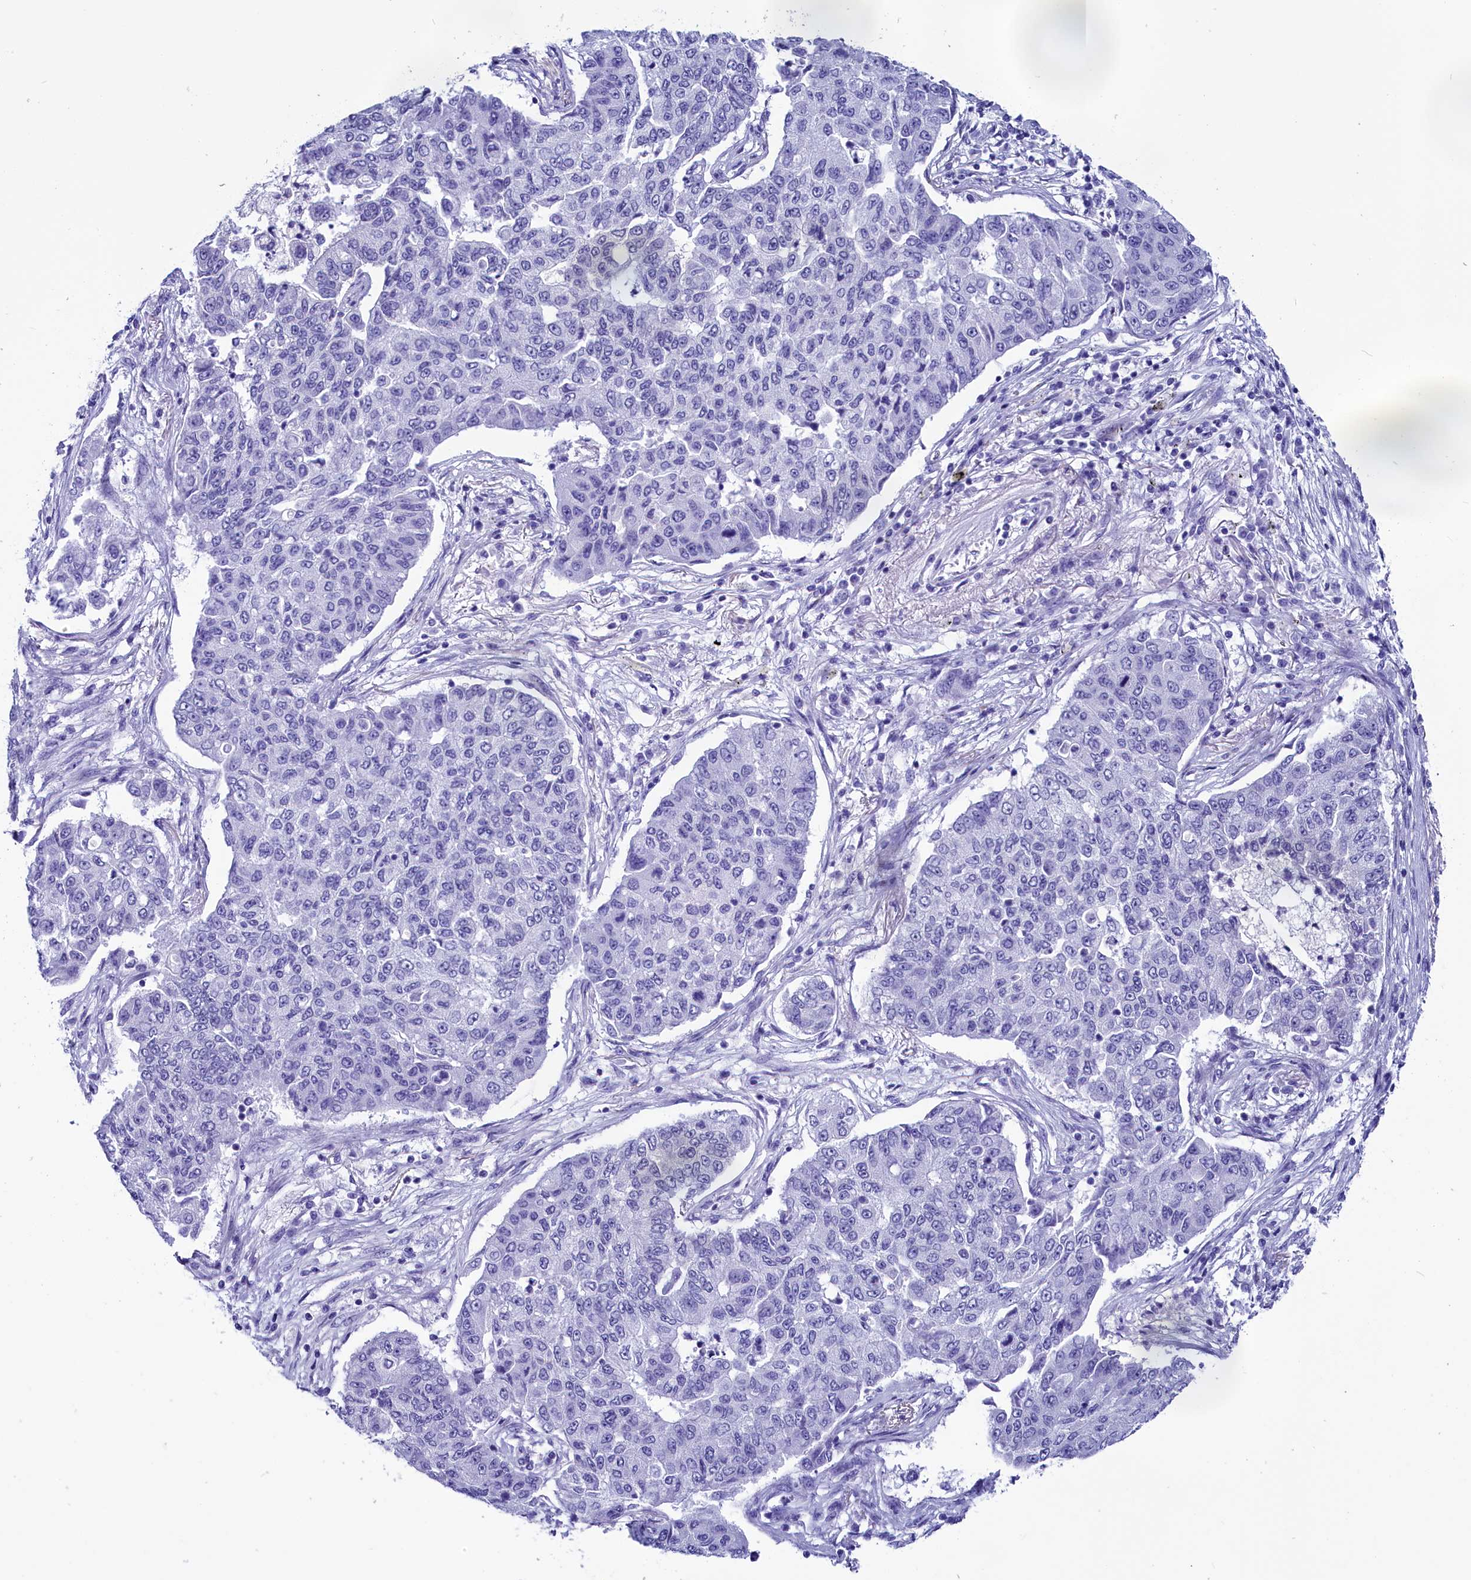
{"staining": {"intensity": "negative", "quantity": "none", "location": "none"}, "tissue": "lung cancer", "cell_type": "Tumor cells", "image_type": "cancer", "snomed": [{"axis": "morphology", "description": "Squamous cell carcinoma, NOS"}, {"axis": "topography", "description": "Lung"}], "caption": "Immunohistochemistry (IHC) histopathology image of neoplastic tissue: lung cancer (squamous cell carcinoma) stained with DAB (3,3'-diaminobenzidine) shows no significant protein positivity in tumor cells. (Stains: DAB IHC with hematoxylin counter stain, Microscopy: brightfield microscopy at high magnification).", "gene": "AP3B2", "patient": {"sex": "male", "age": 74}}